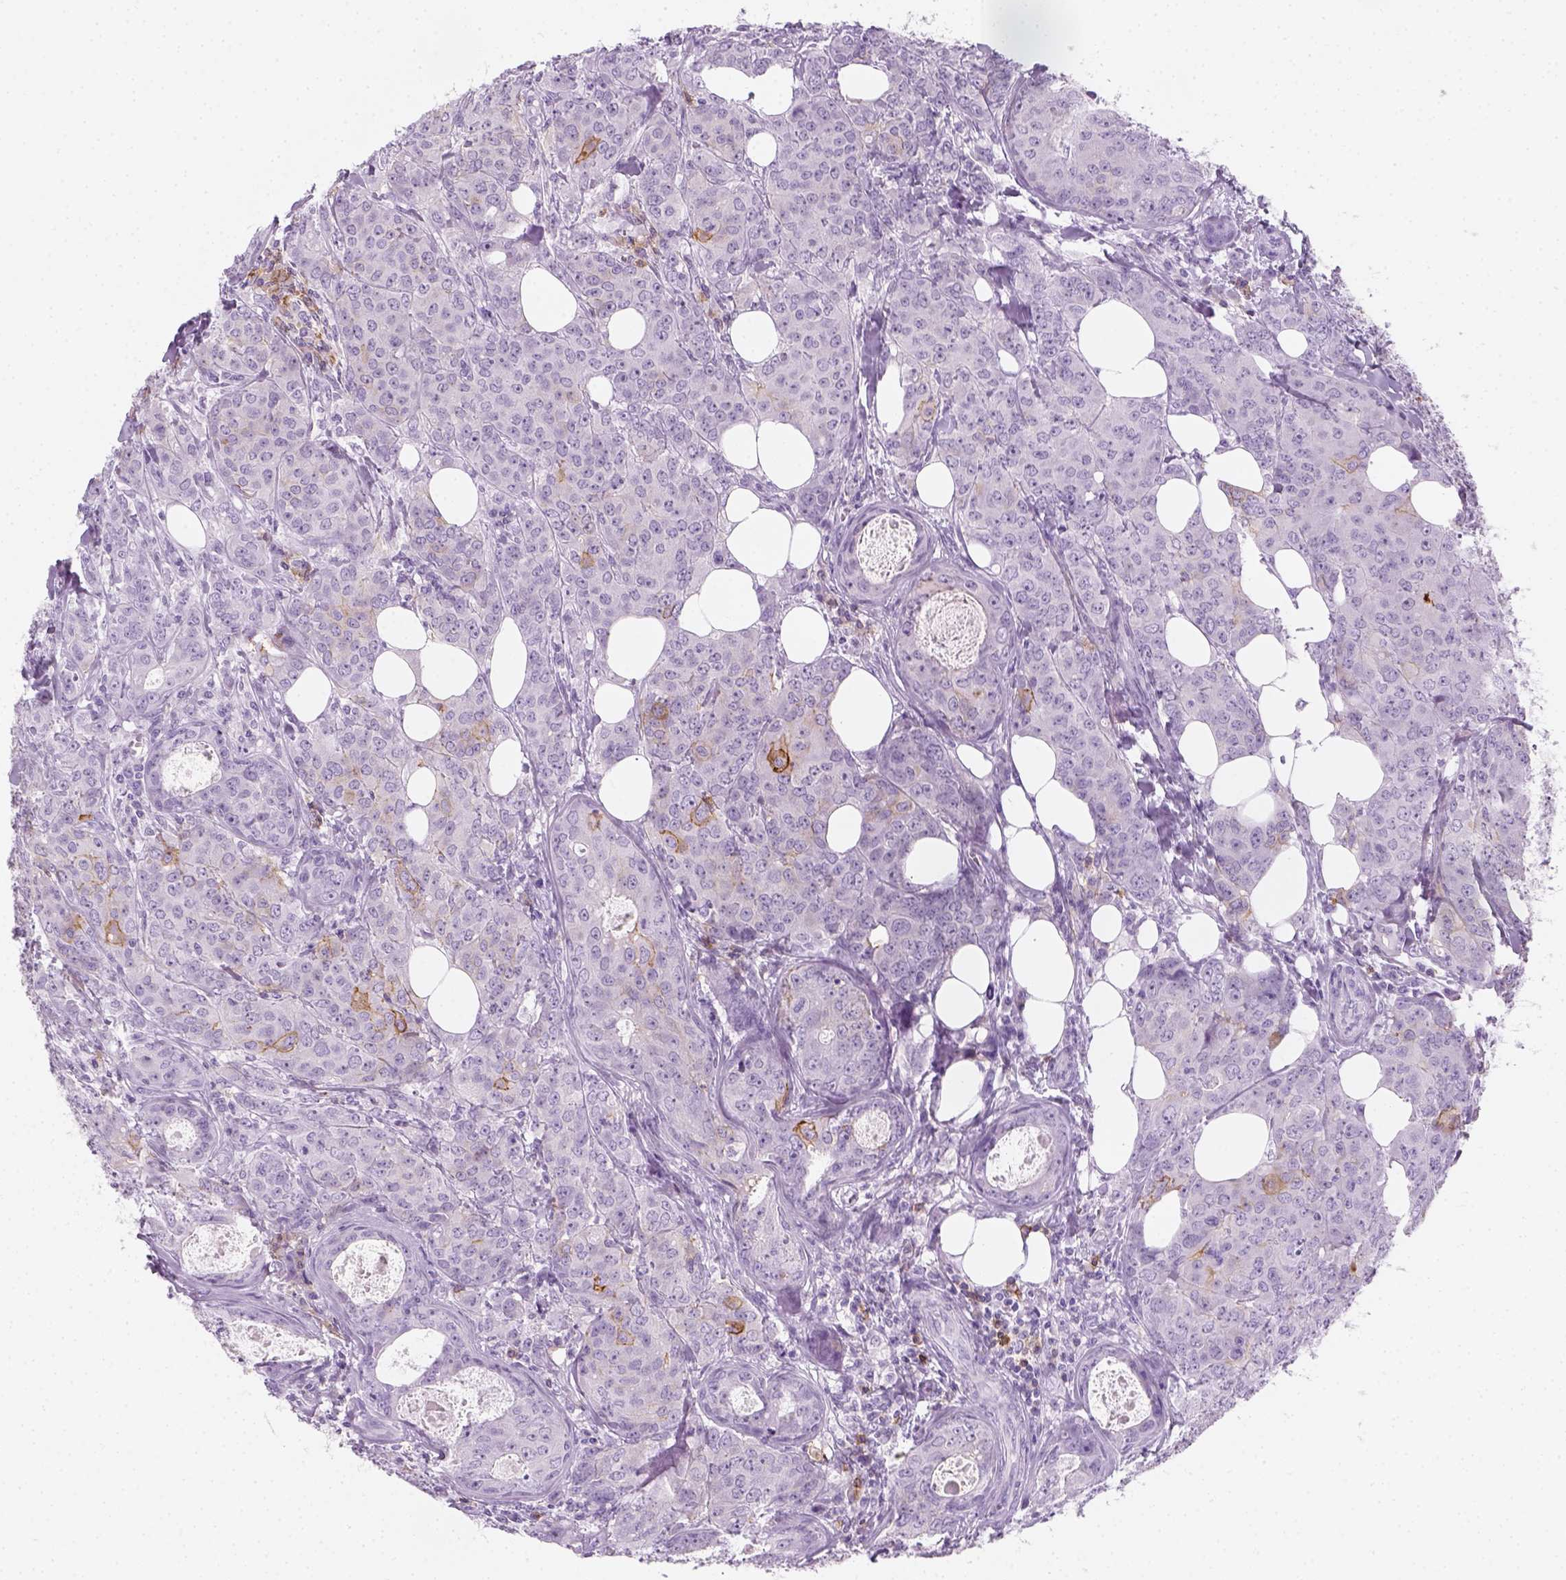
{"staining": {"intensity": "negative", "quantity": "none", "location": "none"}, "tissue": "breast cancer", "cell_type": "Tumor cells", "image_type": "cancer", "snomed": [{"axis": "morphology", "description": "Duct carcinoma"}, {"axis": "topography", "description": "Breast"}], "caption": "The histopathology image reveals no staining of tumor cells in breast cancer (intraductal carcinoma).", "gene": "AQP3", "patient": {"sex": "female", "age": 43}}